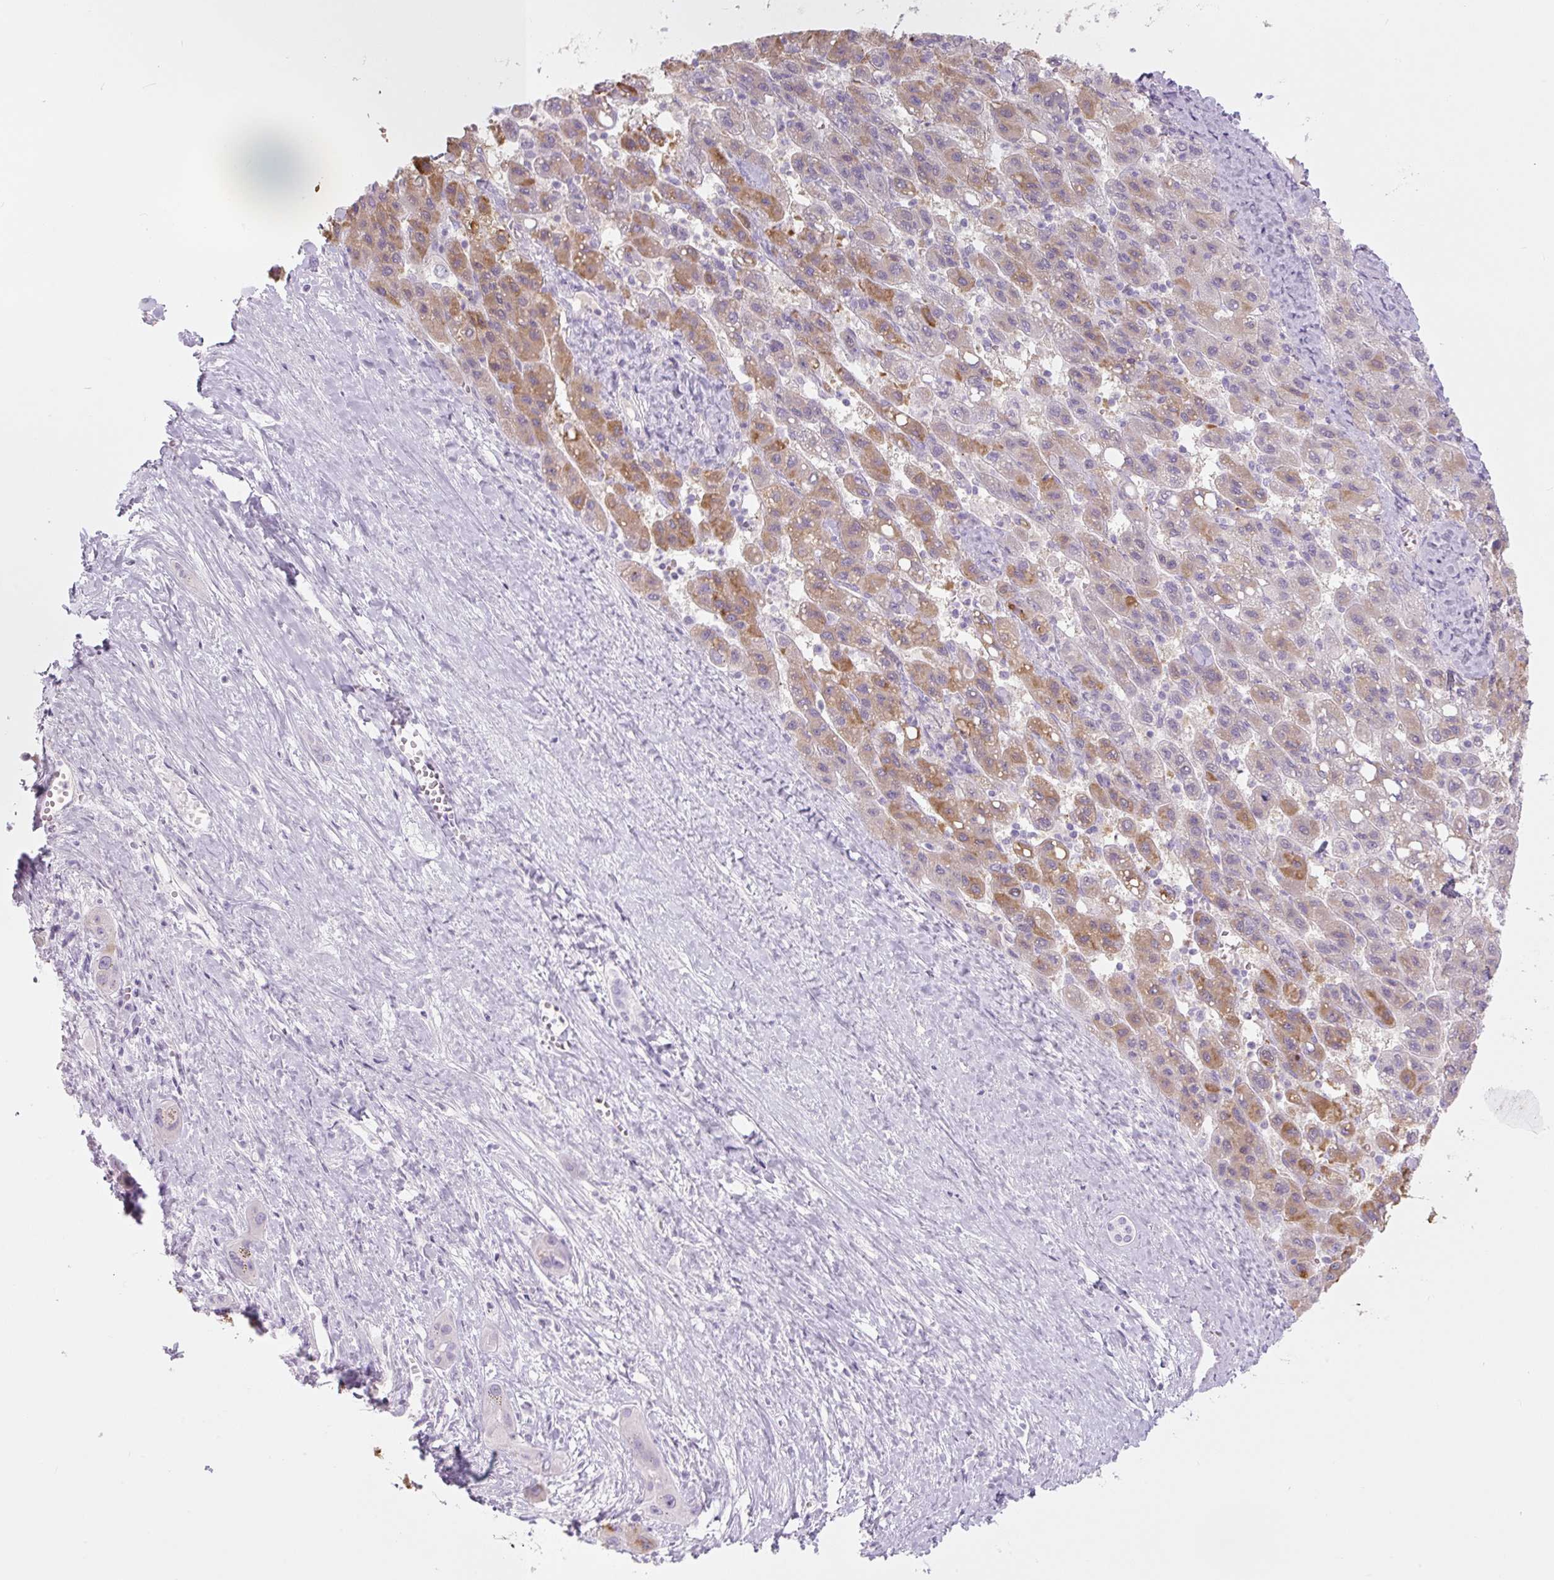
{"staining": {"intensity": "moderate", "quantity": "25%-75%", "location": "cytoplasmic/membranous"}, "tissue": "liver cancer", "cell_type": "Tumor cells", "image_type": "cancer", "snomed": [{"axis": "morphology", "description": "Carcinoma, Hepatocellular, NOS"}, {"axis": "topography", "description": "Liver"}], "caption": "An immunohistochemistry image of tumor tissue is shown. Protein staining in brown shows moderate cytoplasmic/membranous positivity in liver cancer within tumor cells. (Brightfield microscopy of DAB IHC at high magnification).", "gene": "COL9A2", "patient": {"sex": "female", "age": 82}}